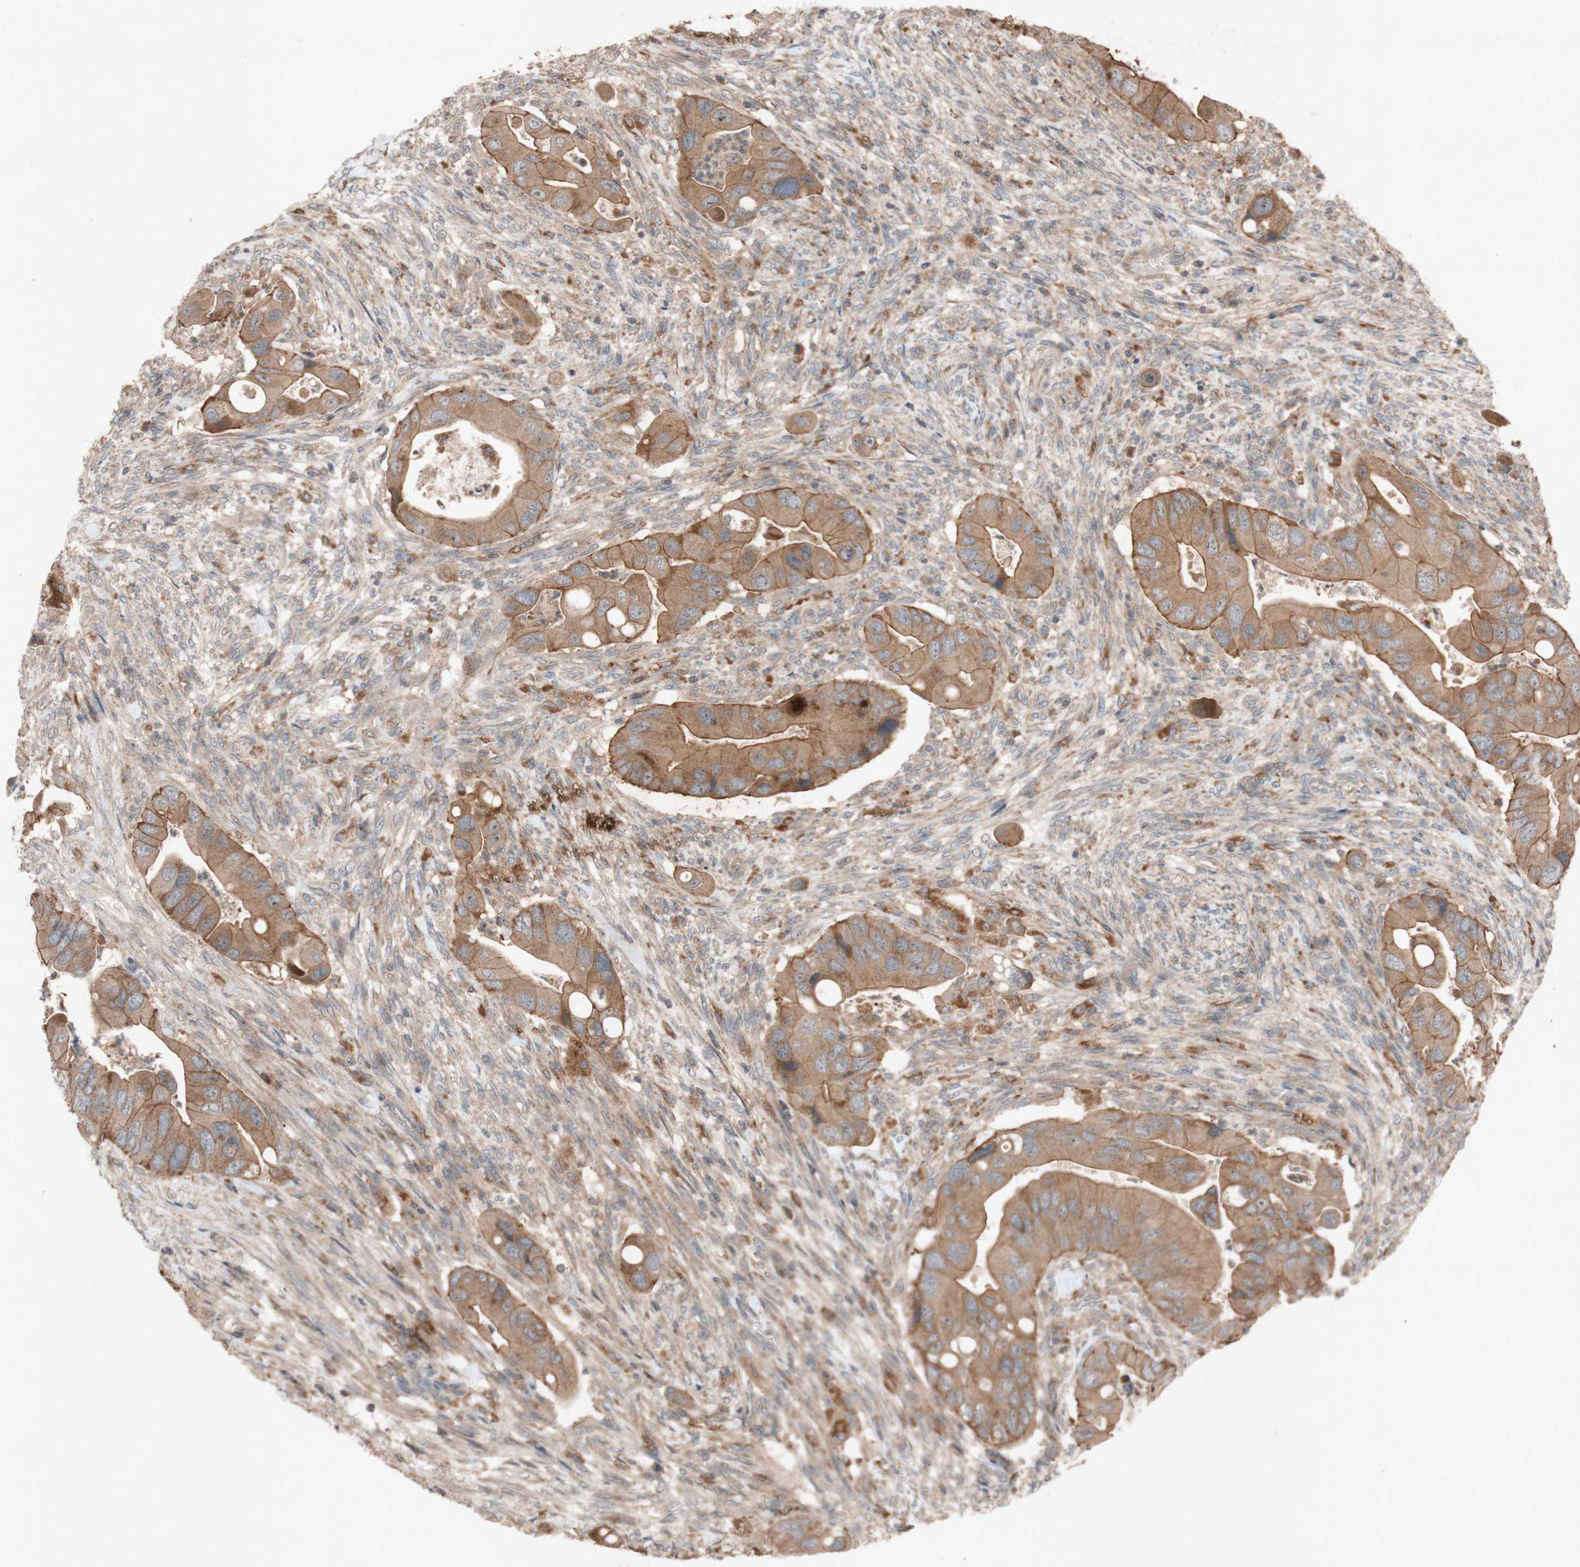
{"staining": {"intensity": "moderate", "quantity": ">75%", "location": "cytoplasmic/membranous"}, "tissue": "colorectal cancer", "cell_type": "Tumor cells", "image_type": "cancer", "snomed": [{"axis": "morphology", "description": "Adenocarcinoma, NOS"}, {"axis": "topography", "description": "Rectum"}], "caption": "This is an image of immunohistochemistry (IHC) staining of colorectal adenocarcinoma, which shows moderate staining in the cytoplasmic/membranous of tumor cells.", "gene": "ATP6V1F", "patient": {"sex": "female", "age": 57}}